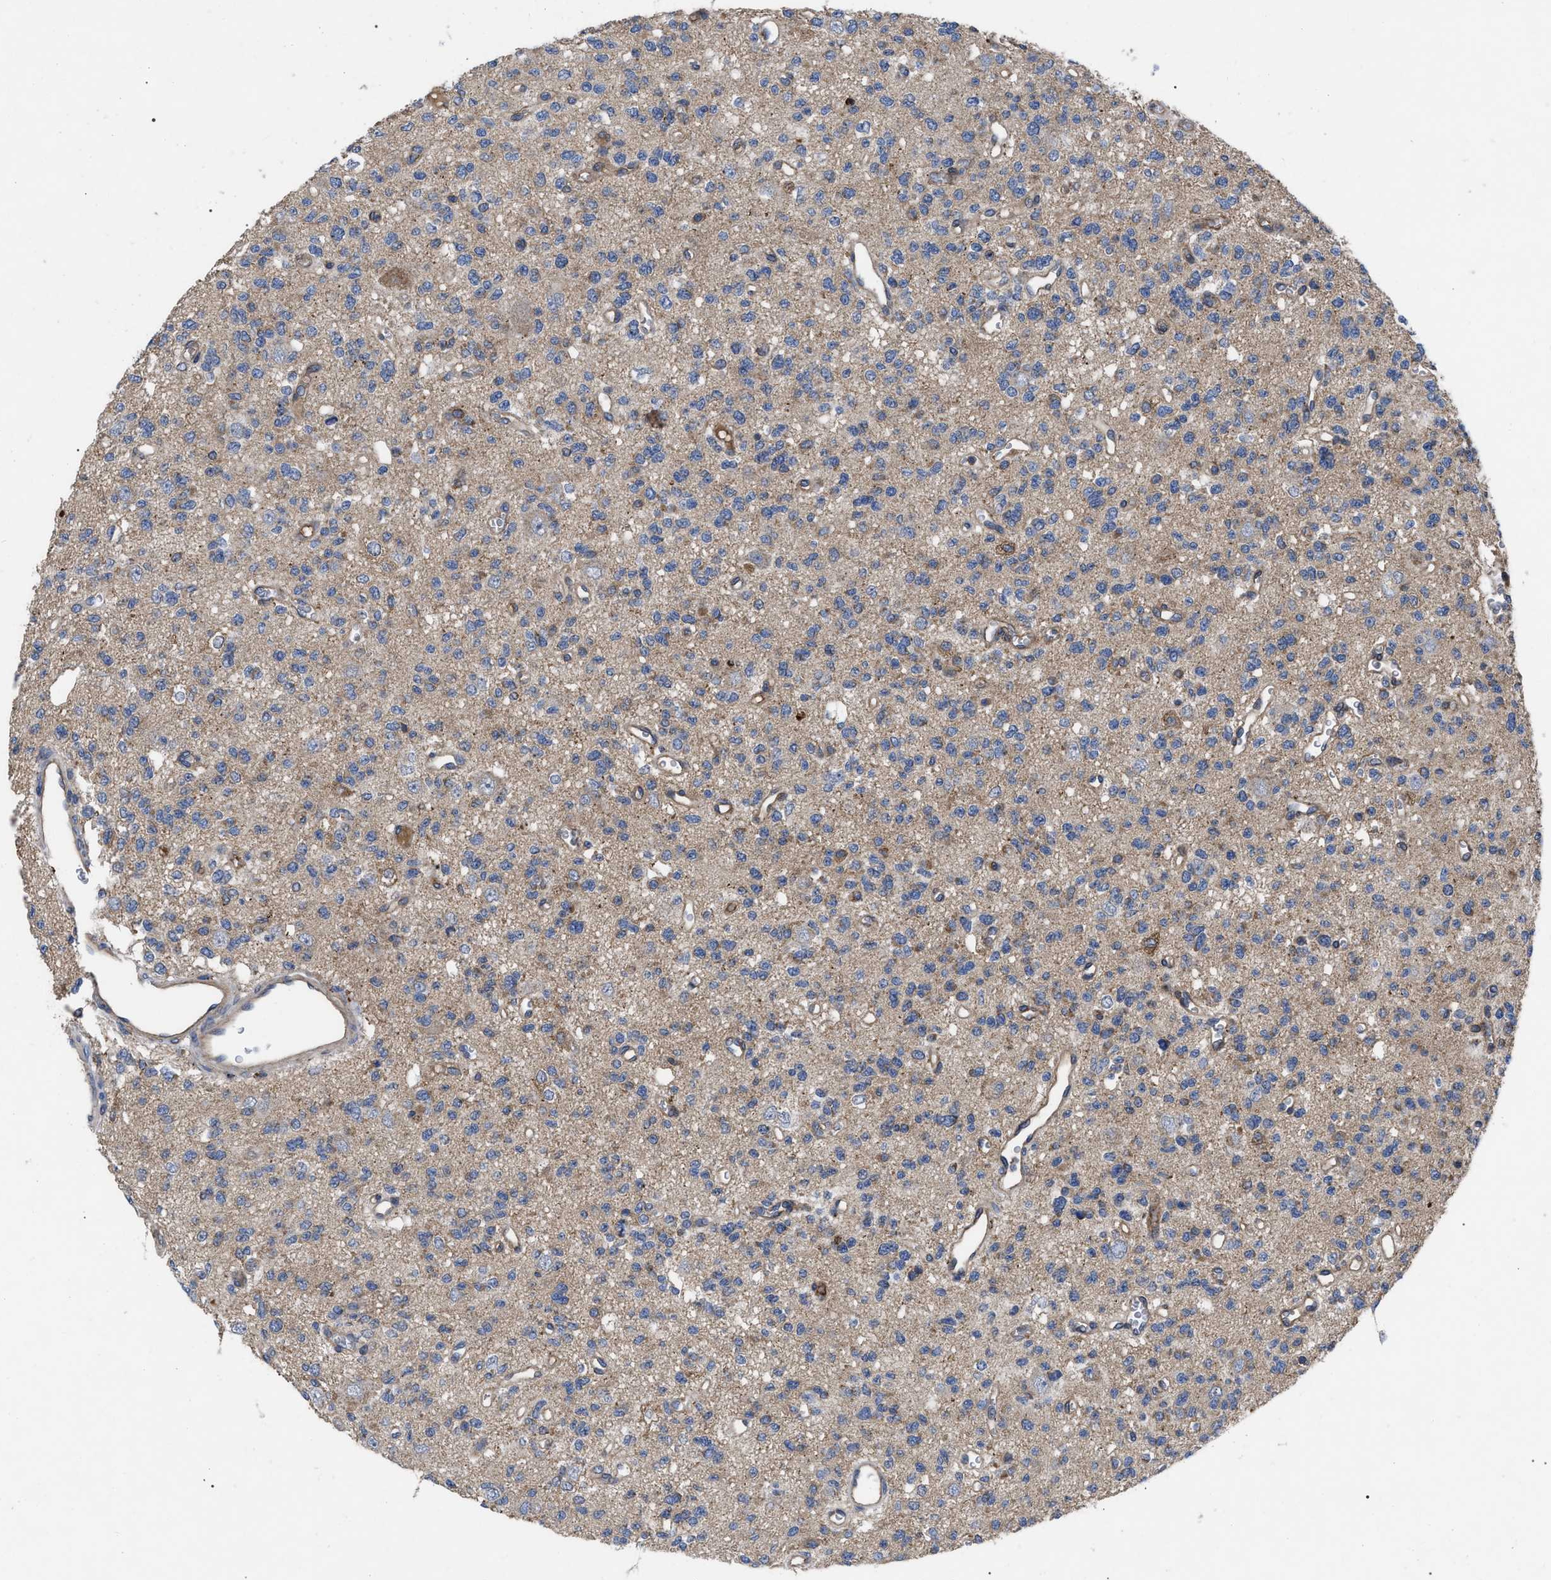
{"staining": {"intensity": "negative", "quantity": "none", "location": "none"}, "tissue": "glioma", "cell_type": "Tumor cells", "image_type": "cancer", "snomed": [{"axis": "morphology", "description": "Glioma, malignant, Low grade"}, {"axis": "topography", "description": "Brain"}], "caption": "A high-resolution photomicrograph shows IHC staining of malignant glioma (low-grade), which reveals no significant staining in tumor cells.", "gene": "FAM171A2", "patient": {"sex": "male", "age": 38}}